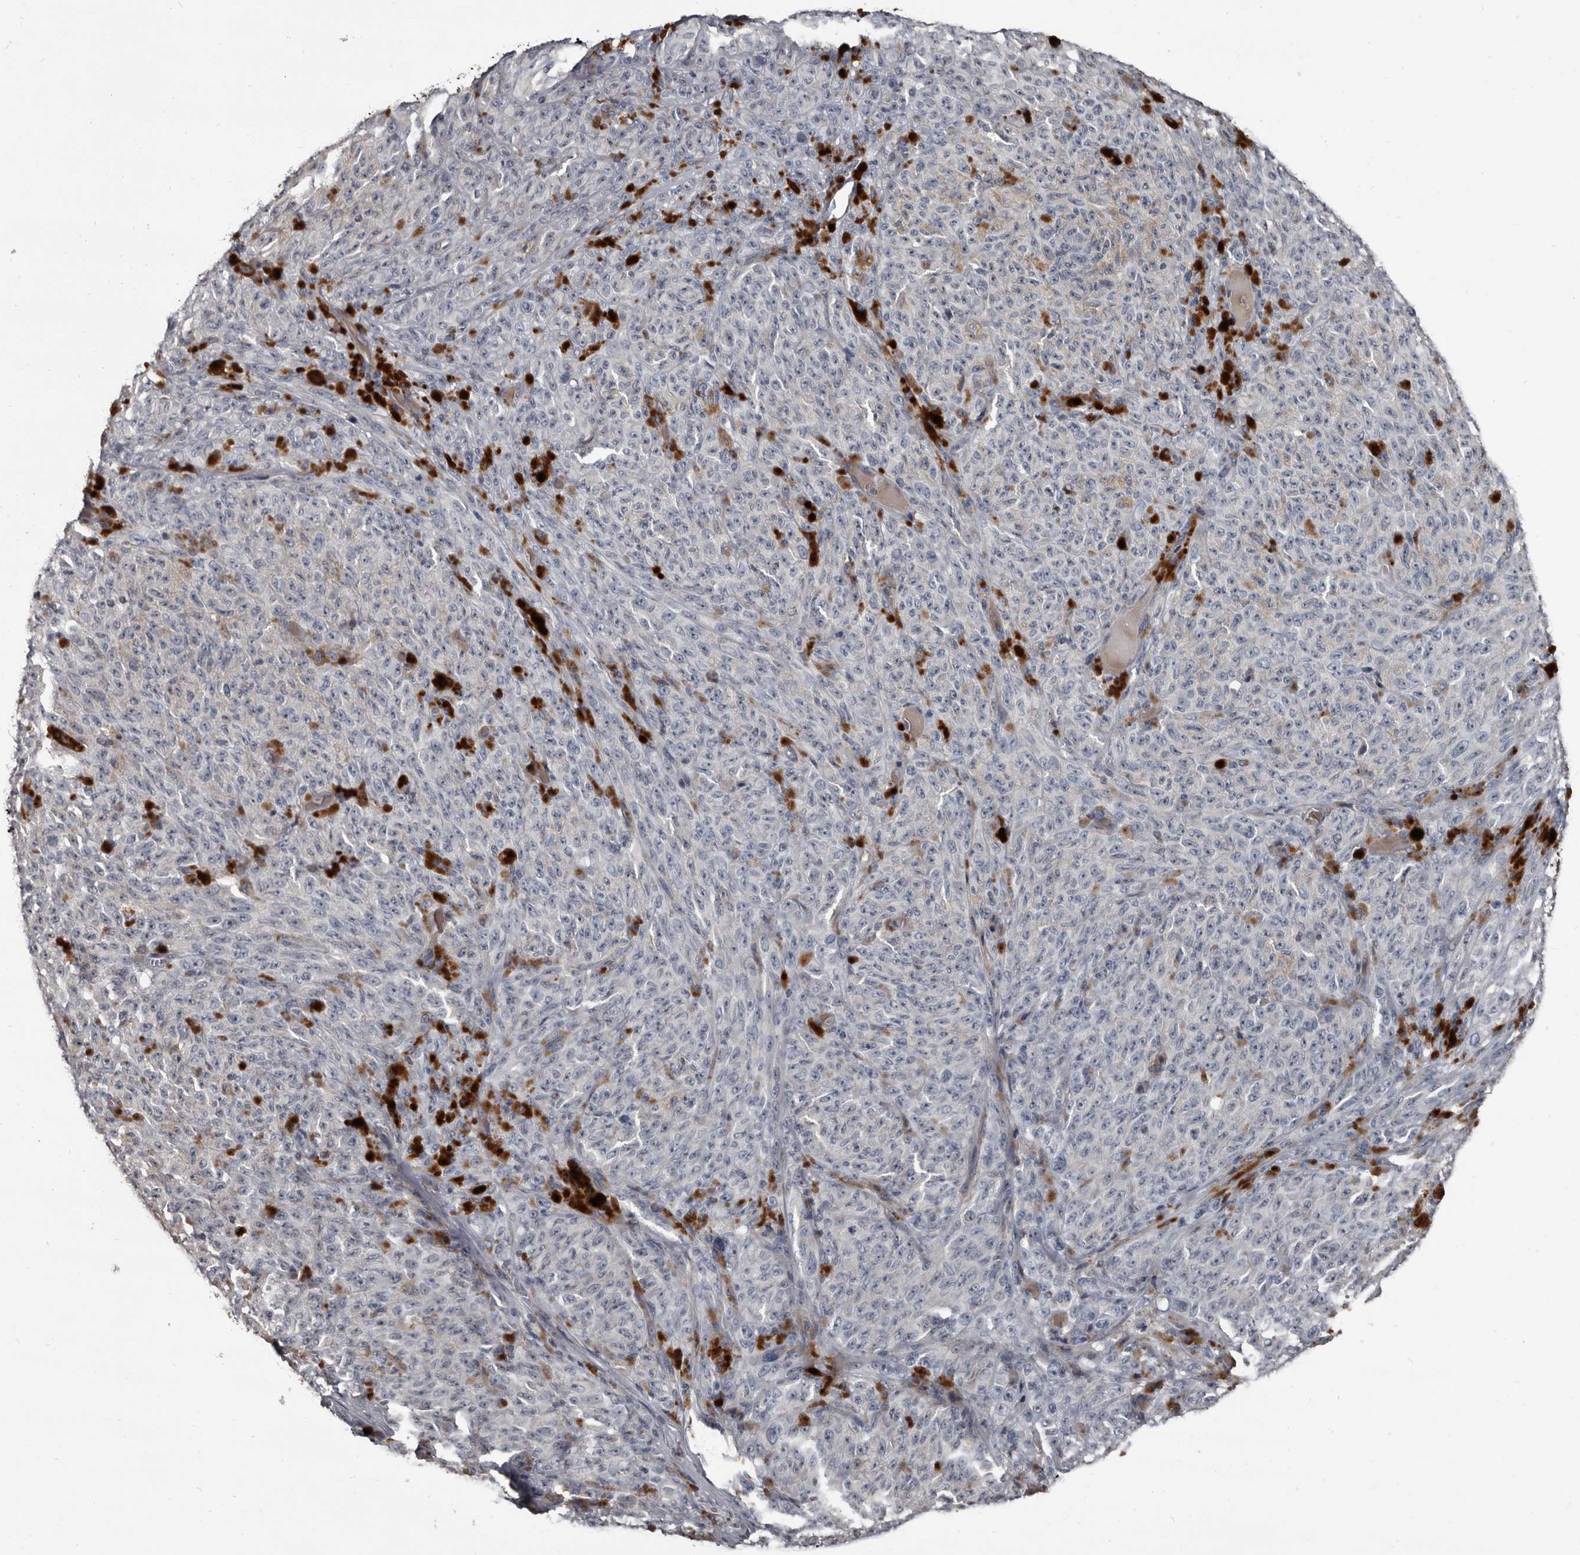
{"staining": {"intensity": "negative", "quantity": "none", "location": "none"}, "tissue": "melanoma", "cell_type": "Tumor cells", "image_type": "cancer", "snomed": [{"axis": "morphology", "description": "Malignant melanoma, NOS"}, {"axis": "topography", "description": "Skin"}], "caption": "DAB immunohistochemical staining of human melanoma shows no significant positivity in tumor cells.", "gene": "GREB1", "patient": {"sex": "female", "age": 82}}